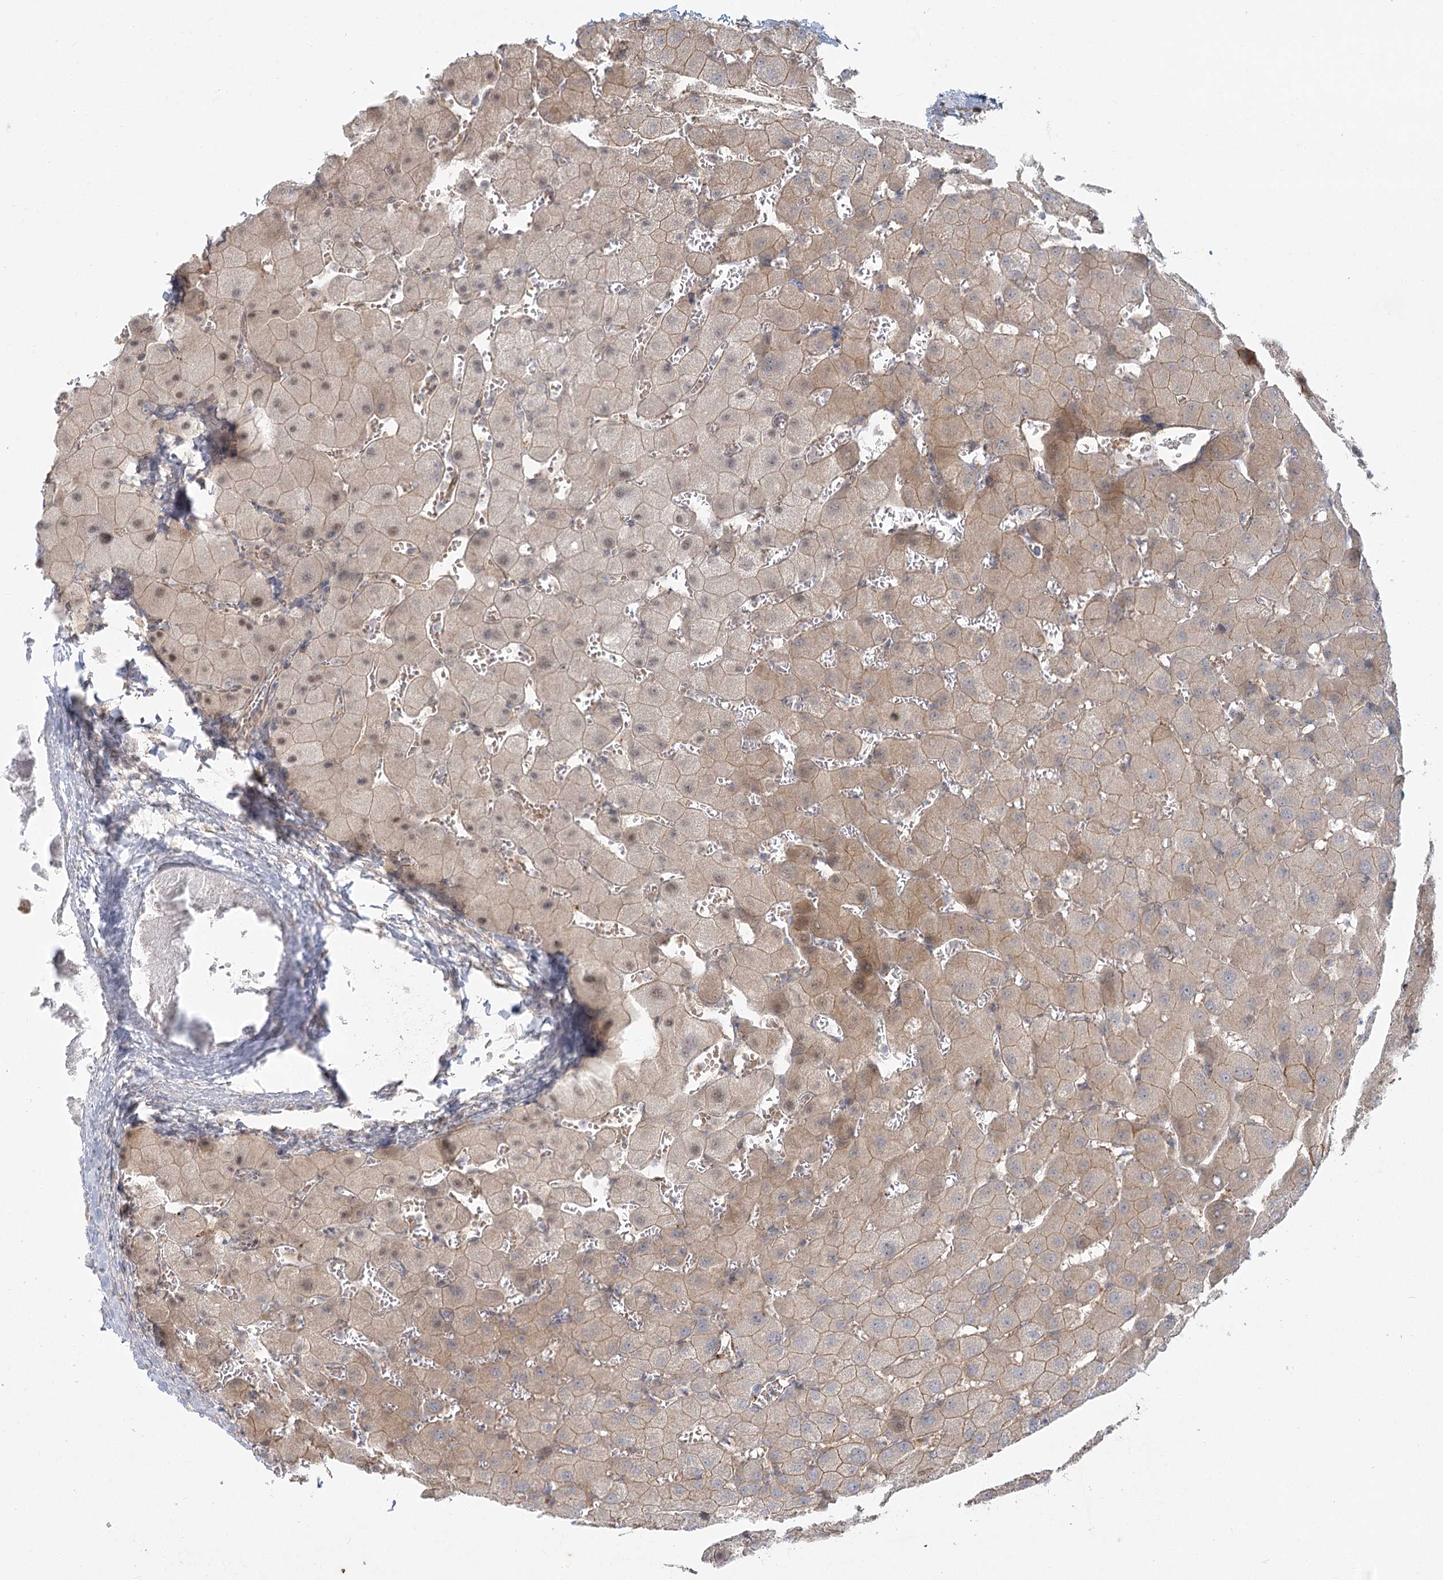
{"staining": {"intensity": "weak", "quantity": "25%-75%", "location": "cytoplasmic/membranous"}, "tissue": "liver", "cell_type": "Cholangiocytes", "image_type": "normal", "snomed": [{"axis": "morphology", "description": "Normal tissue, NOS"}, {"axis": "topography", "description": "Liver"}], "caption": "Benign liver was stained to show a protein in brown. There is low levels of weak cytoplasmic/membranous staining in approximately 25%-75% of cholangiocytes. The protein is stained brown, and the nuclei are stained in blue (DAB (3,3'-diaminobenzidine) IHC with brightfield microscopy, high magnification).", "gene": "KBTBD4", "patient": {"sex": "female", "age": 63}}